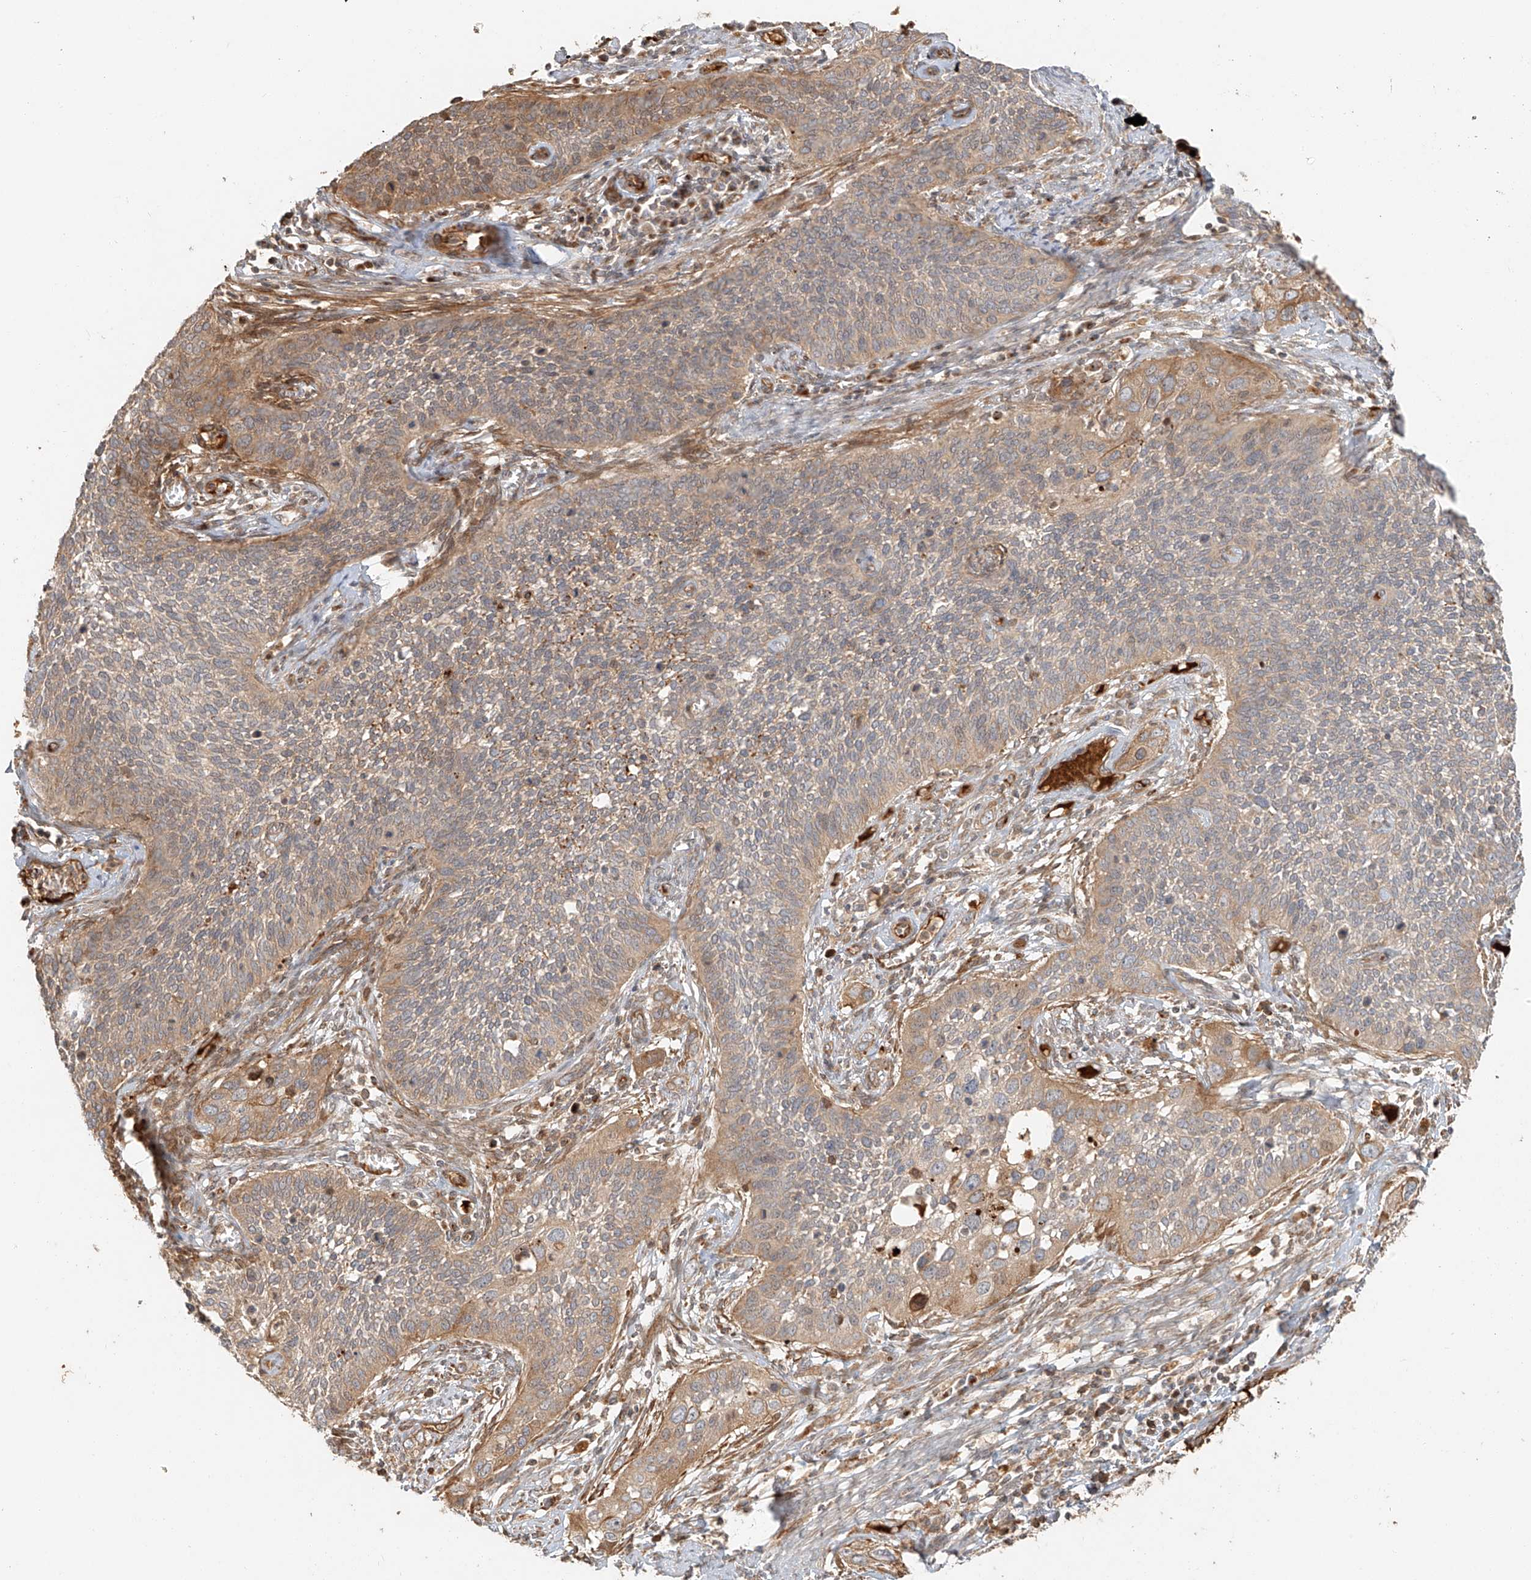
{"staining": {"intensity": "moderate", "quantity": "<25%", "location": "cytoplasmic/membranous"}, "tissue": "cervical cancer", "cell_type": "Tumor cells", "image_type": "cancer", "snomed": [{"axis": "morphology", "description": "Squamous cell carcinoma, NOS"}, {"axis": "topography", "description": "Cervix"}], "caption": "Moderate cytoplasmic/membranous expression is present in about <25% of tumor cells in squamous cell carcinoma (cervical). The protein of interest is shown in brown color, while the nuclei are stained blue.", "gene": "MIPEP", "patient": {"sex": "female", "age": 34}}